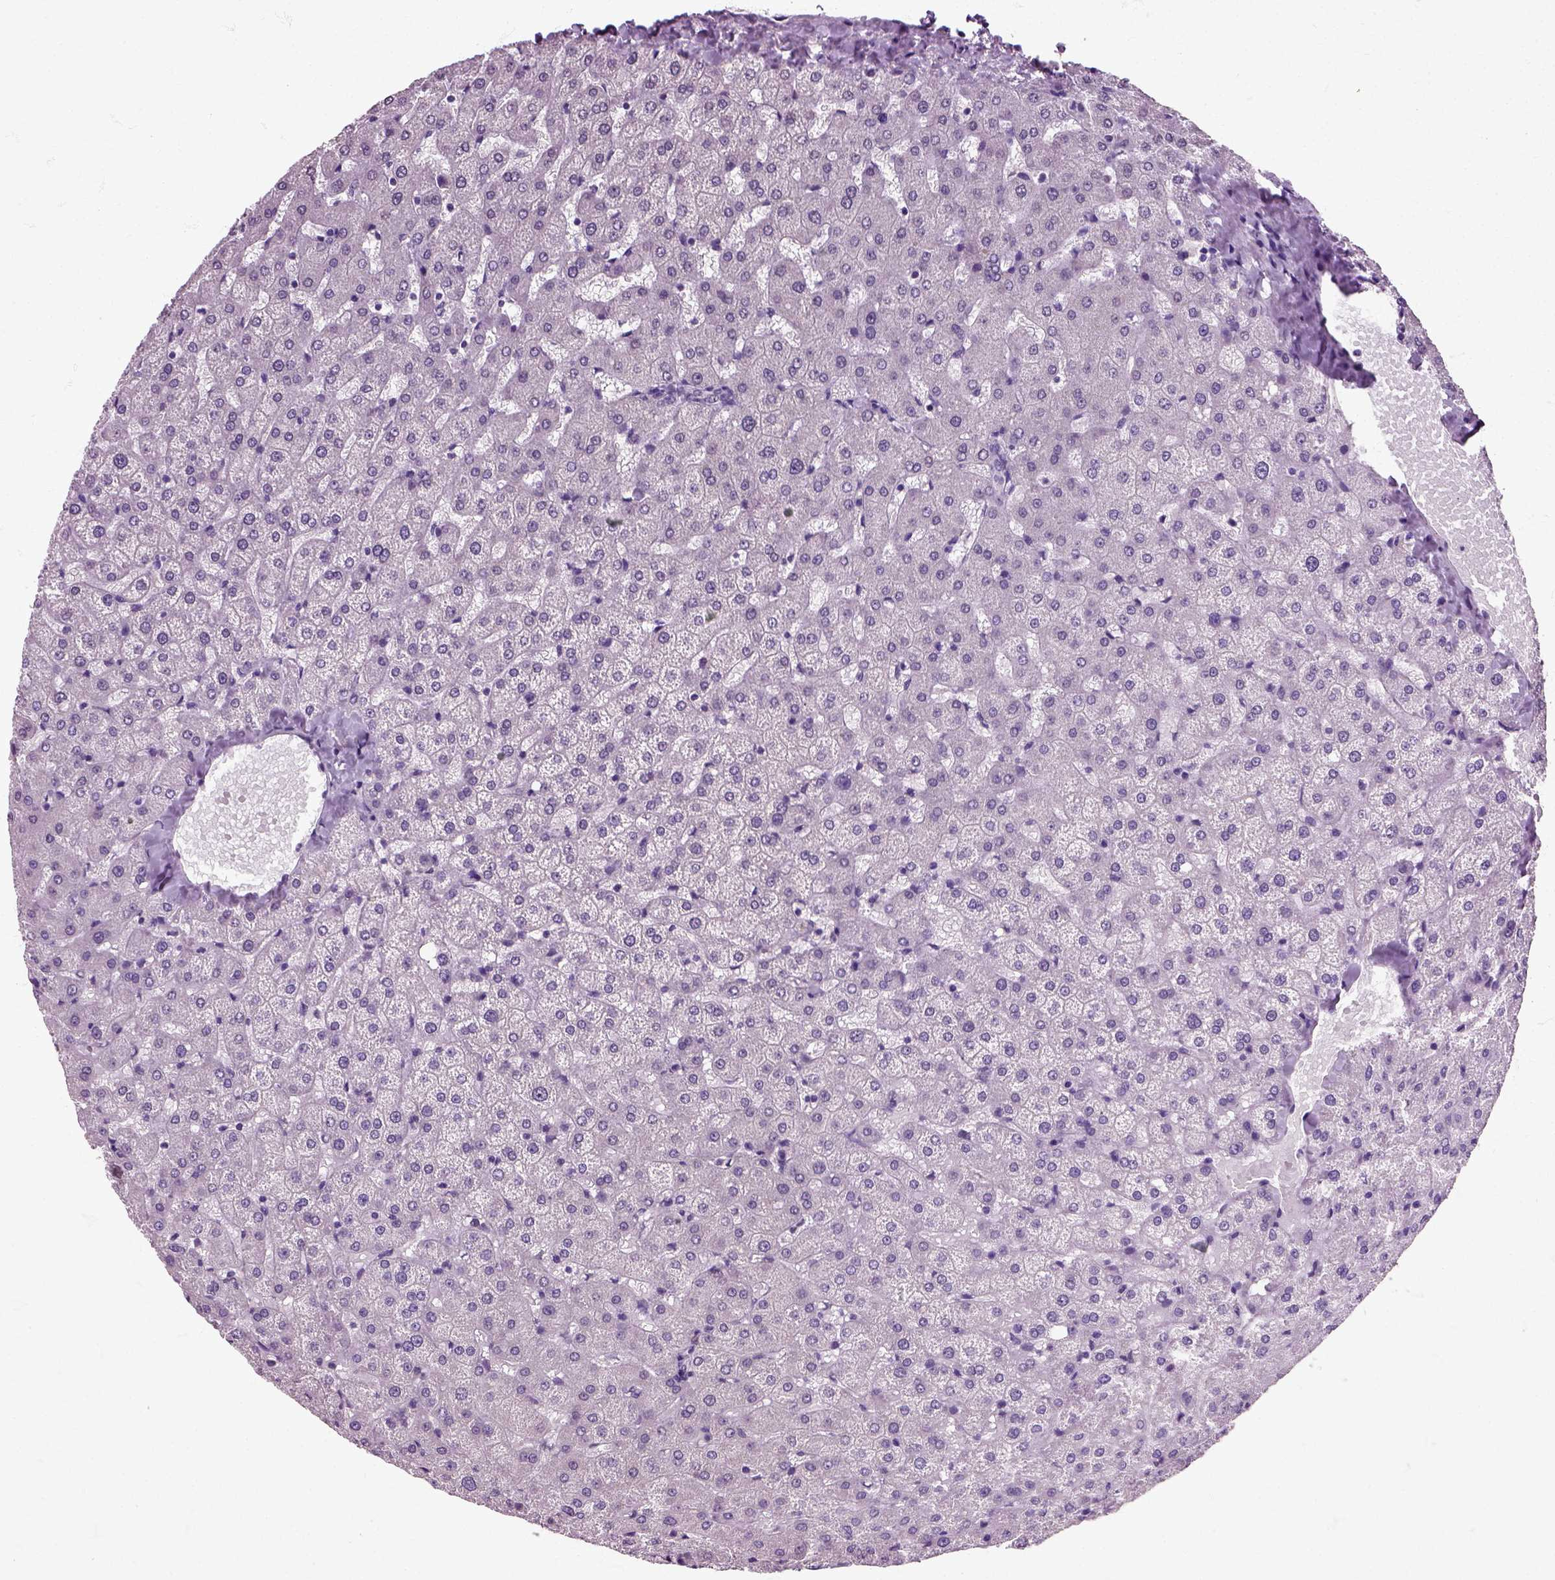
{"staining": {"intensity": "negative", "quantity": "none", "location": "none"}, "tissue": "liver", "cell_type": "Cholangiocytes", "image_type": "normal", "snomed": [{"axis": "morphology", "description": "Normal tissue, NOS"}, {"axis": "topography", "description": "Liver"}], "caption": "Immunohistochemical staining of normal human liver reveals no significant positivity in cholangiocytes.", "gene": "HSPA2", "patient": {"sex": "female", "age": 50}}